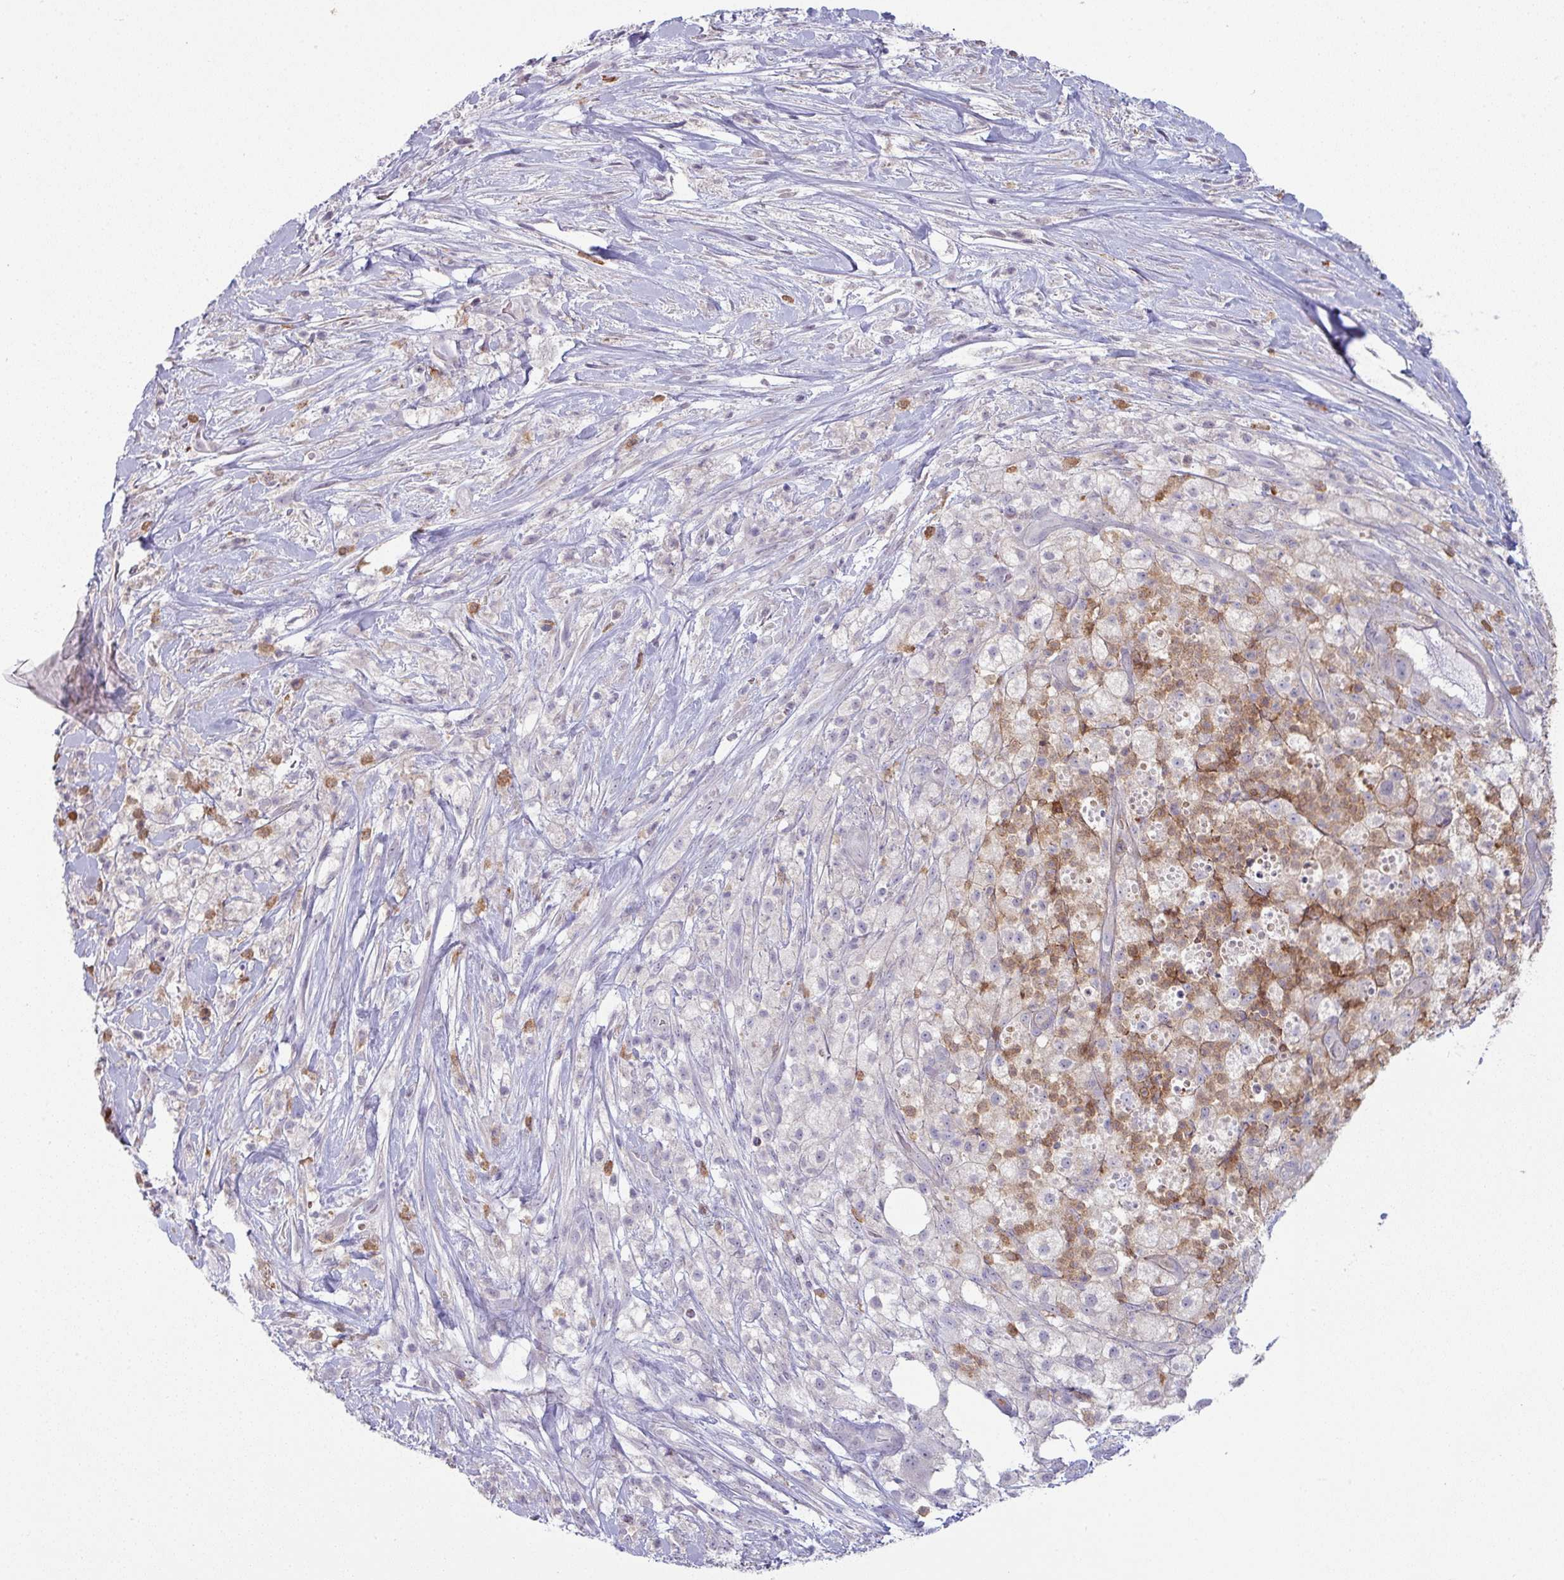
{"staining": {"intensity": "negative", "quantity": "none", "location": "none"}, "tissue": "pancreatic cancer", "cell_type": "Tumor cells", "image_type": "cancer", "snomed": [{"axis": "morphology", "description": "Adenocarcinoma, NOS"}, {"axis": "topography", "description": "Pancreas"}], "caption": "Immunohistochemistry (IHC) of human adenocarcinoma (pancreatic) displays no expression in tumor cells.", "gene": "MAGEC3", "patient": {"sex": "female", "age": 72}}